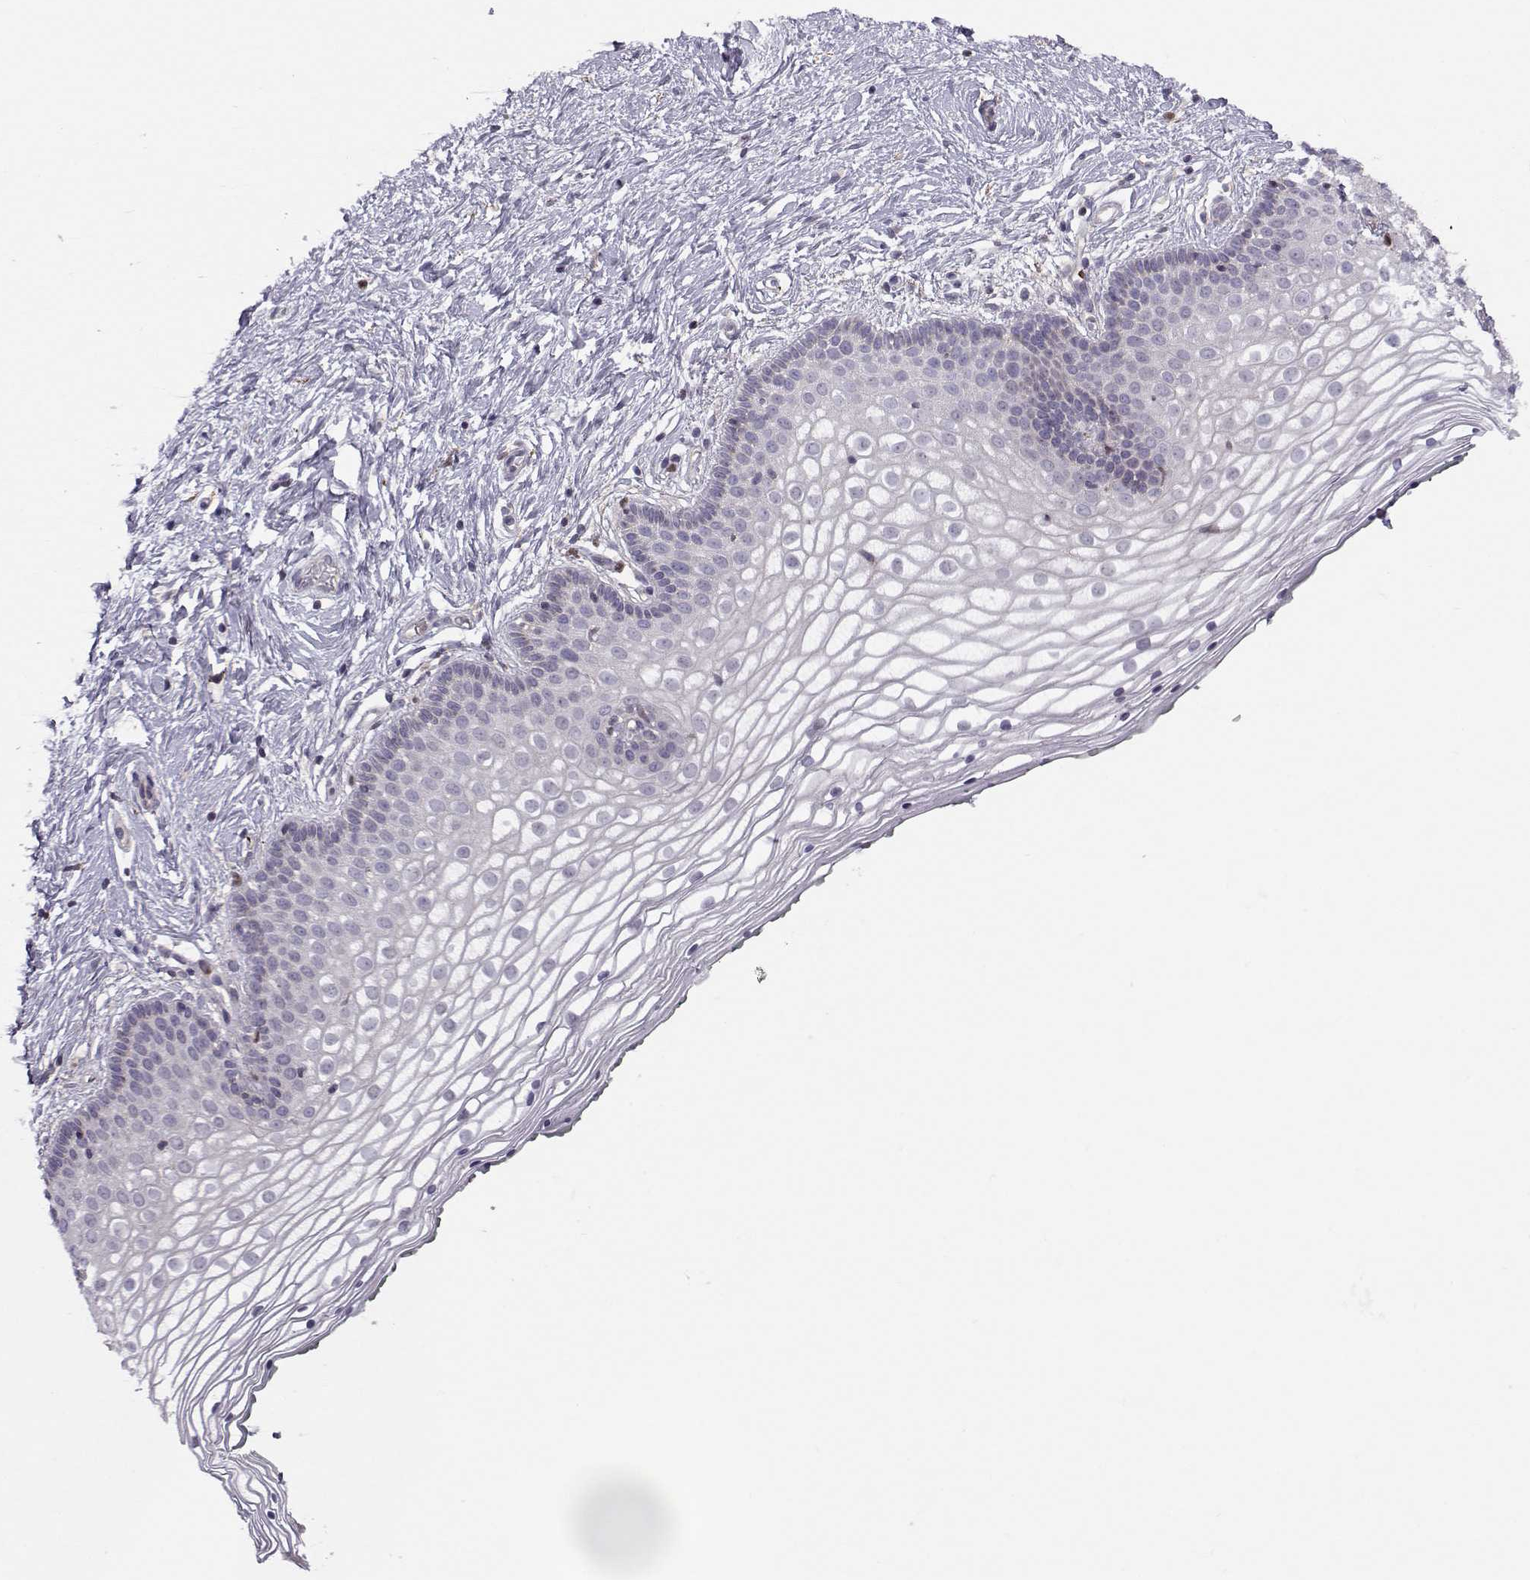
{"staining": {"intensity": "negative", "quantity": "none", "location": "none"}, "tissue": "vagina", "cell_type": "Squamous epithelial cells", "image_type": "normal", "snomed": [{"axis": "morphology", "description": "Normal tissue, NOS"}, {"axis": "topography", "description": "Vagina"}], "caption": "This photomicrograph is of normal vagina stained with immunohistochemistry to label a protein in brown with the nuclei are counter-stained blue. There is no expression in squamous epithelial cells.", "gene": "ASB16", "patient": {"sex": "female", "age": 36}}